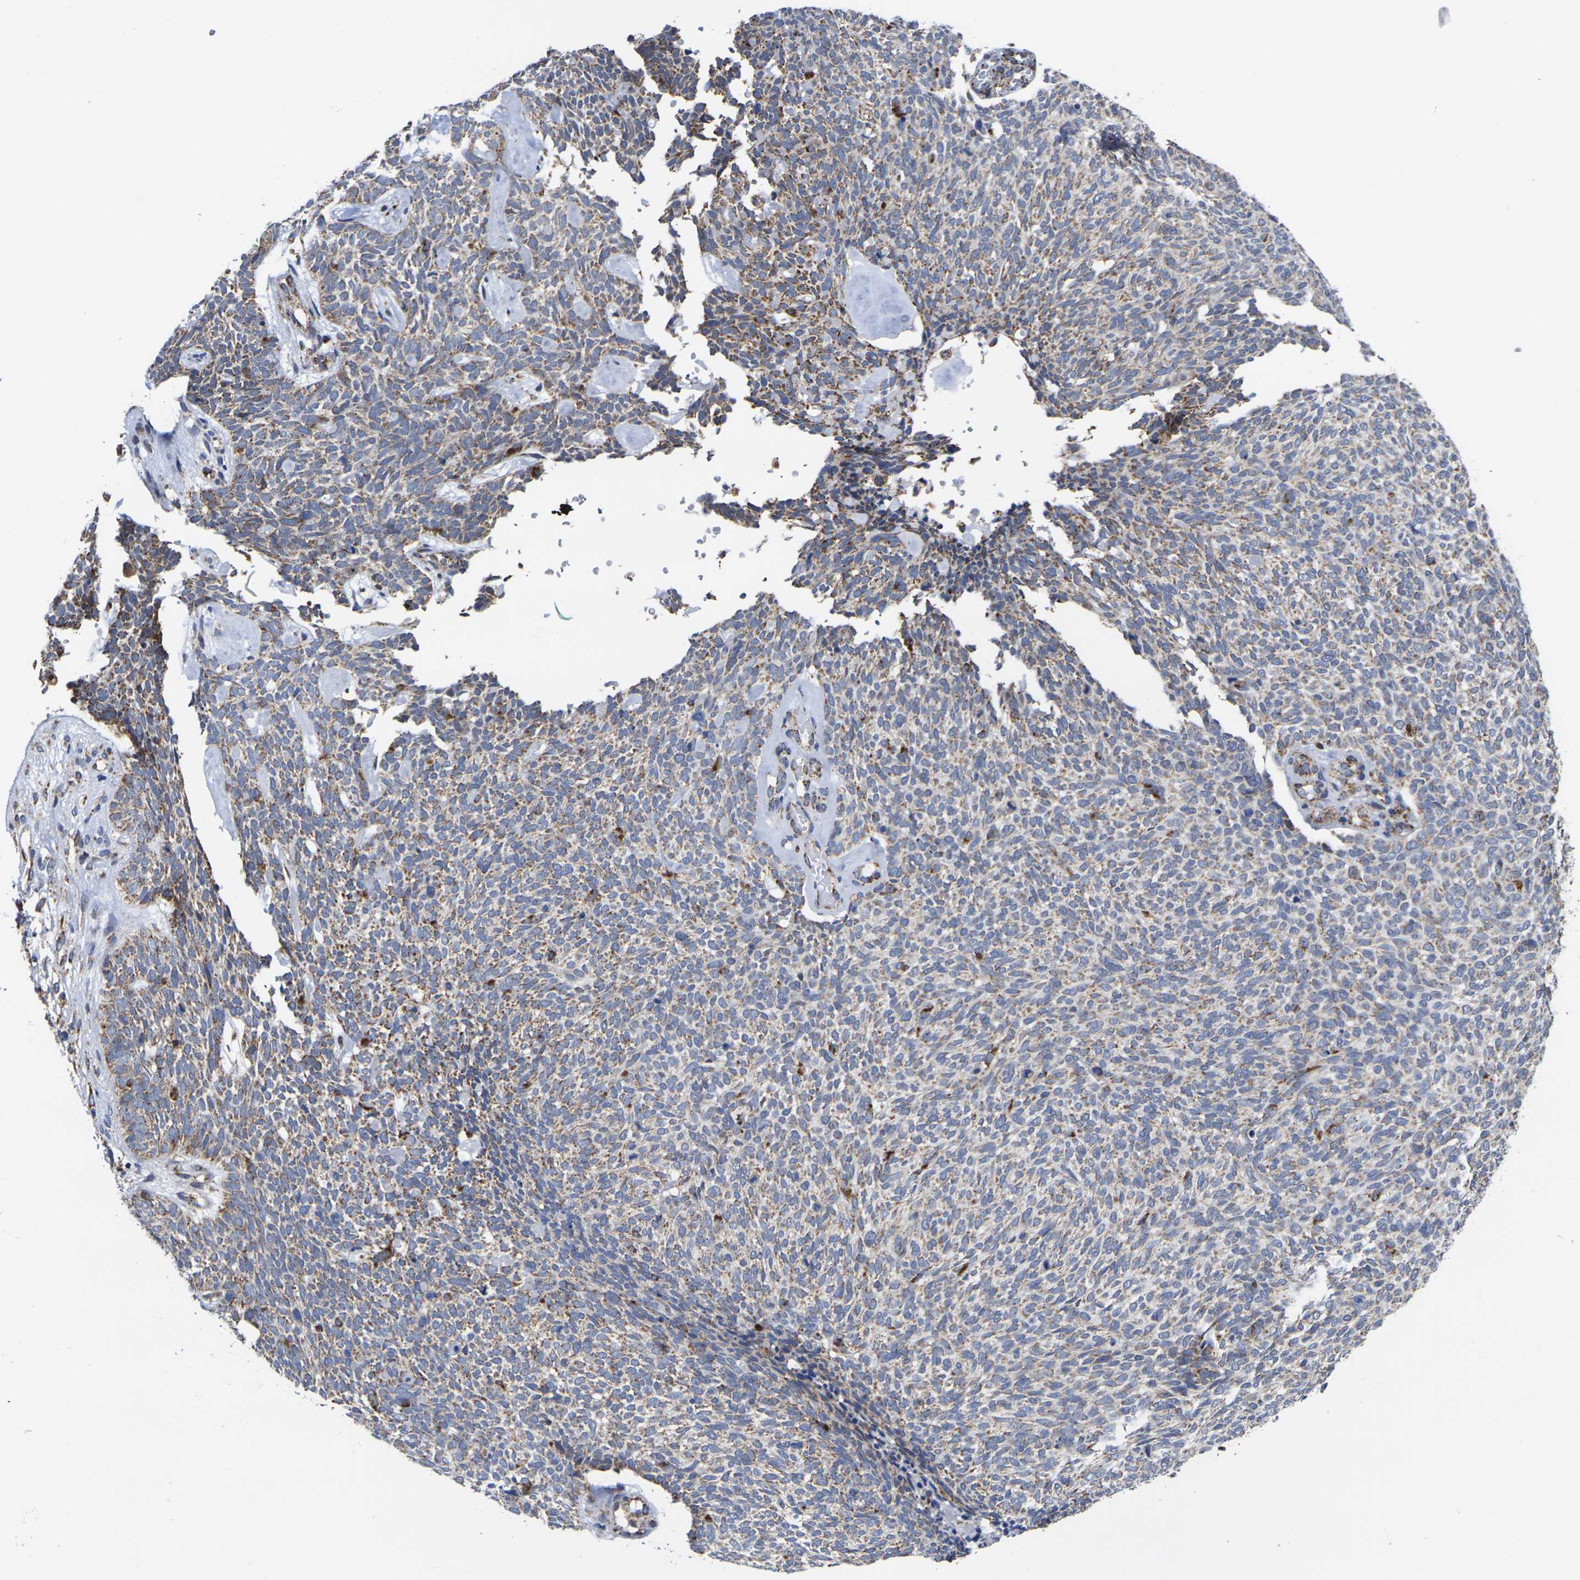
{"staining": {"intensity": "moderate", "quantity": "25%-75%", "location": "cytoplasmic/membranous"}, "tissue": "skin cancer", "cell_type": "Tumor cells", "image_type": "cancer", "snomed": [{"axis": "morphology", "description": "Basal cell carcinoma"}, {"axis": "topography", "description": "Skin"}], "caption": "IHC image of basal cell carcinoma (skin) stained for a protein (brown), which displays medium levels of moderate cytoplasmic/membranous positivity in about 25%-75% of tumor cells.", "gene": "P2RY11", "patient": {"sex": "female", "age": 84}}